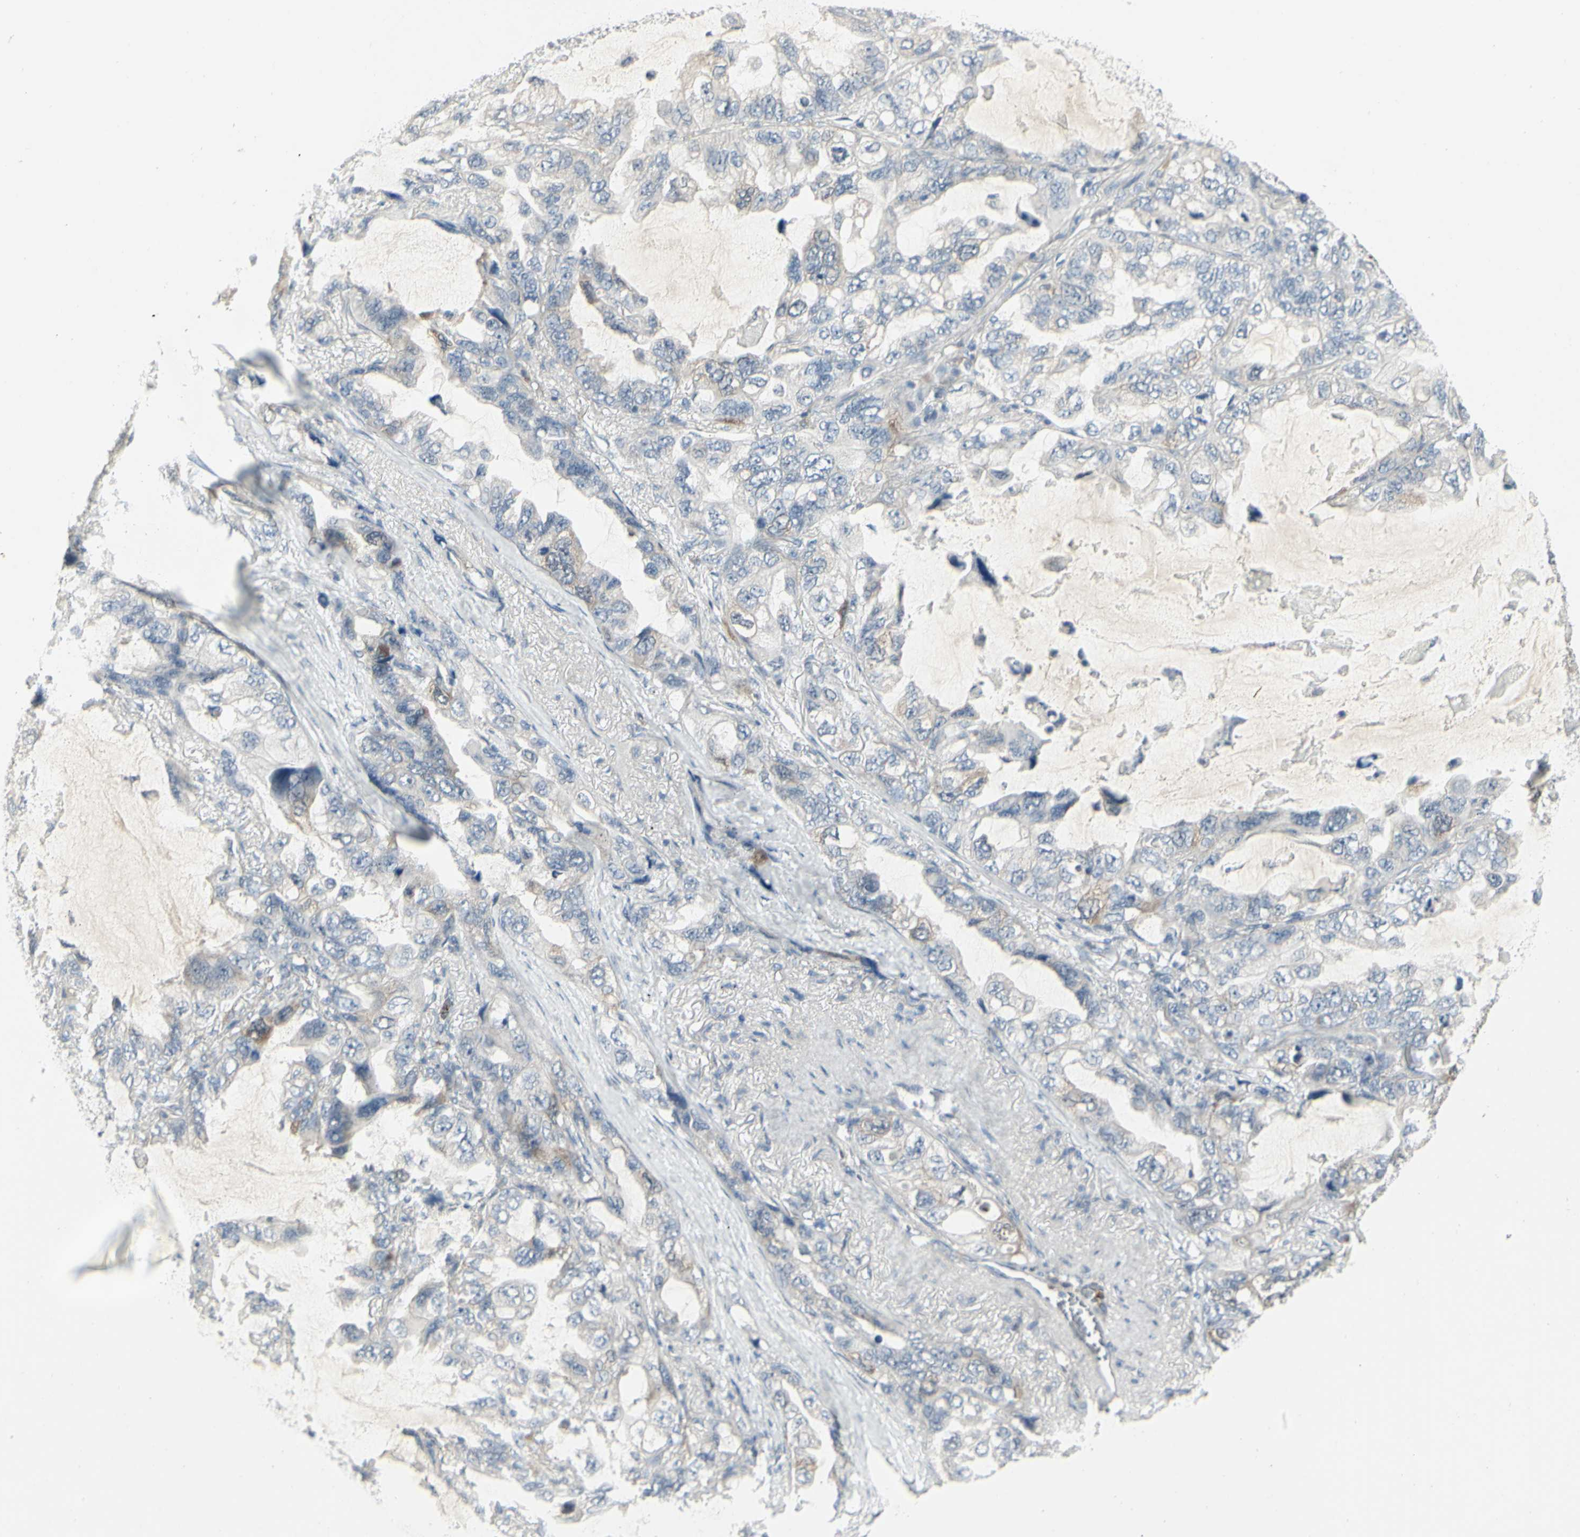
{"staining": {"intensity": "negative", "quantity": "none", "location": "none"}, "tissue": "lung cancer", "cell_type": "Tumor cells", "image_type": "cancer", "snomed": [{"axis": "morphology", "description": "Squamous cell carcinoma, NOS"}, {"axis": "topography", "description": "Lung"}], "caption": "The immunohistochemistry image has no significant staining in tumor cells of lung squamous cell carcinoma tissue.", "gene": "CCNB2", "patient": {"sex": "female", "age": 73}}